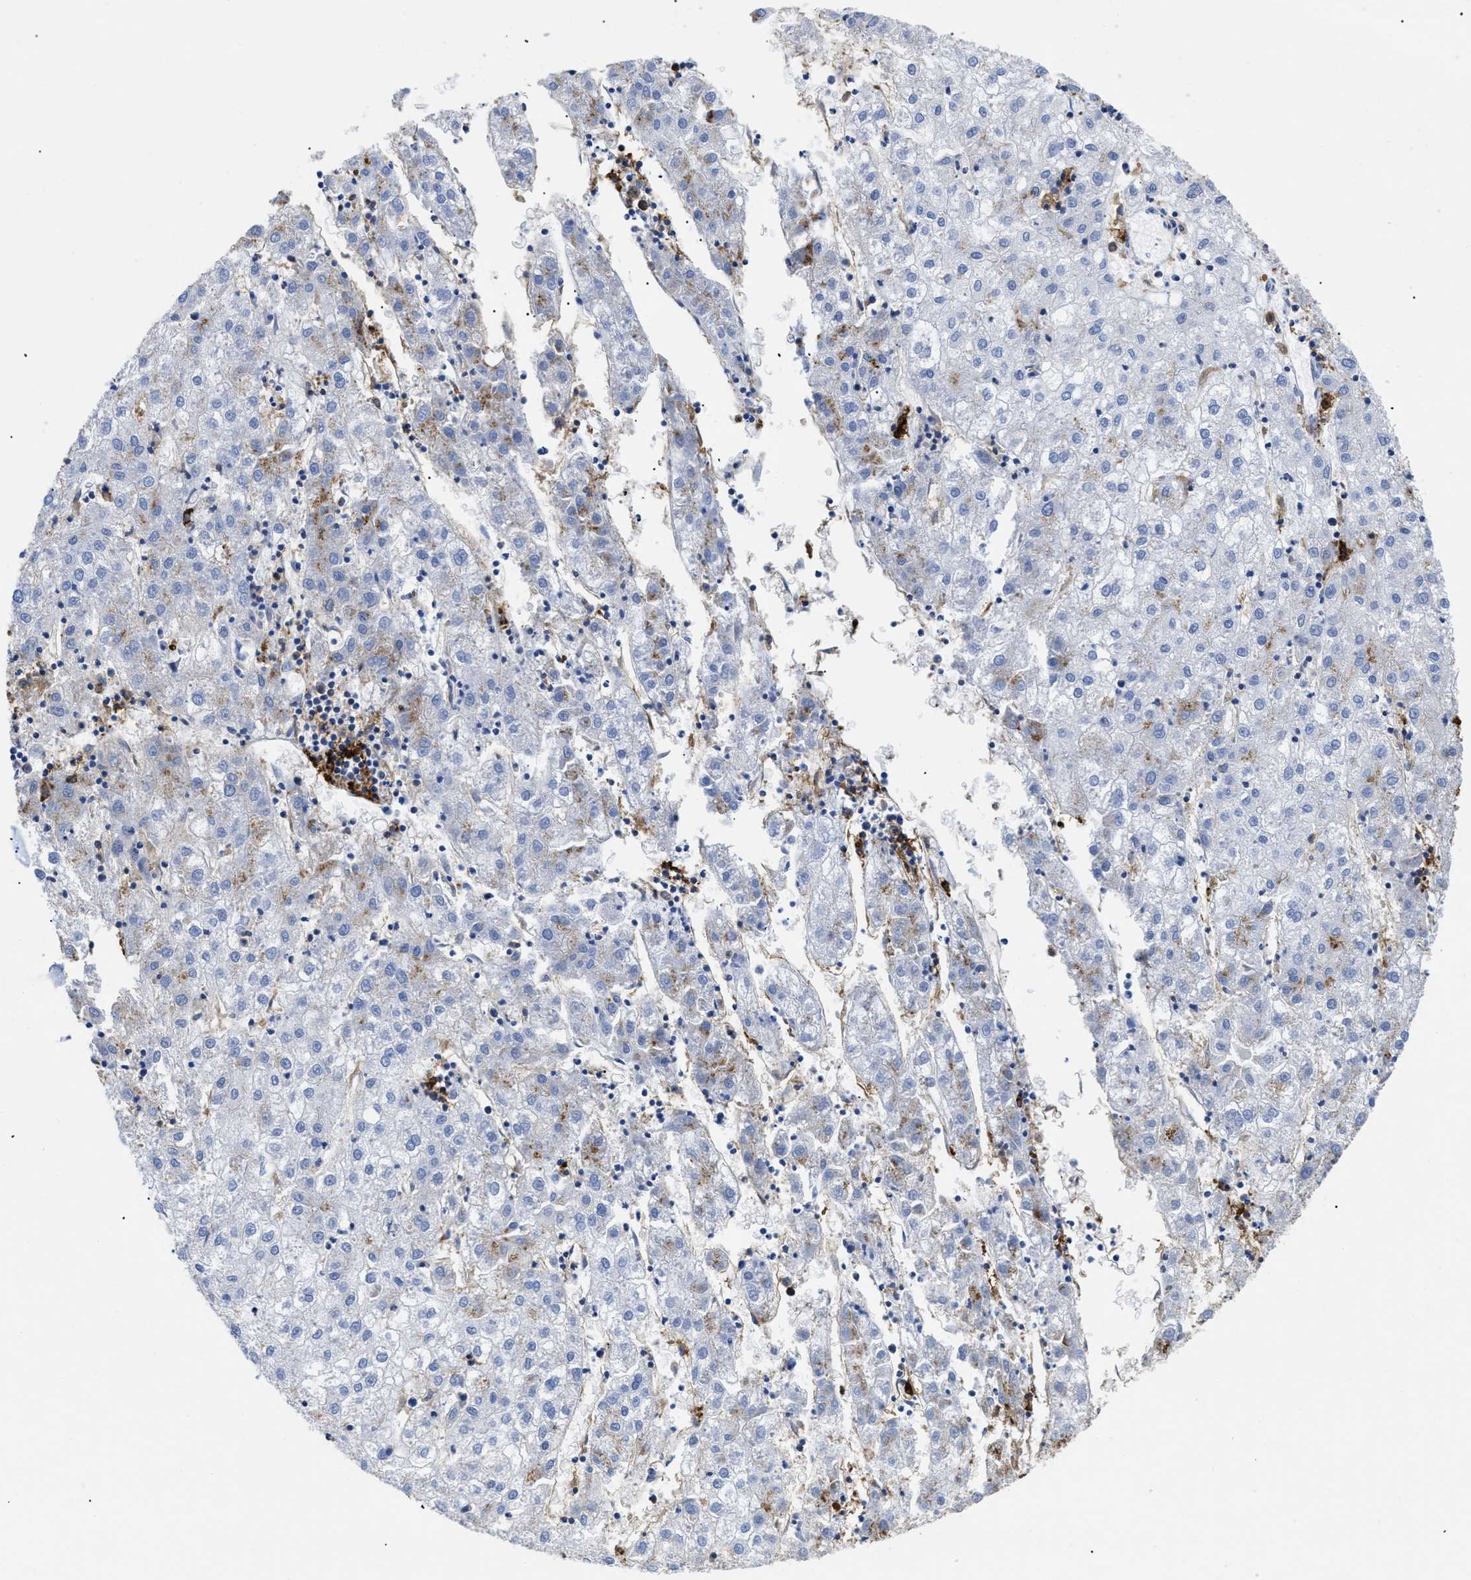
{"staining": {"intensity": "weak", "quantity": "<25%", "location": "cytoplasmic/membranous"}, "tissue": "liver cancer", "cell_type": "Tumor cells", "image_type": "cancer", "snomed": [{"axis": "morphology", "description": "Carcinoma, Hepatocellular, NOS"}, {"axis": "topography", "description": "Liver"}], "caption": "IHC micrograph of liver cancer (hepatocellular carcinoma) stained for a protein (brown), which exhibits no positivity in tumor cells.", "gene": "HLA-DPA1", "patient": {"sex": "male", "age": 72}}